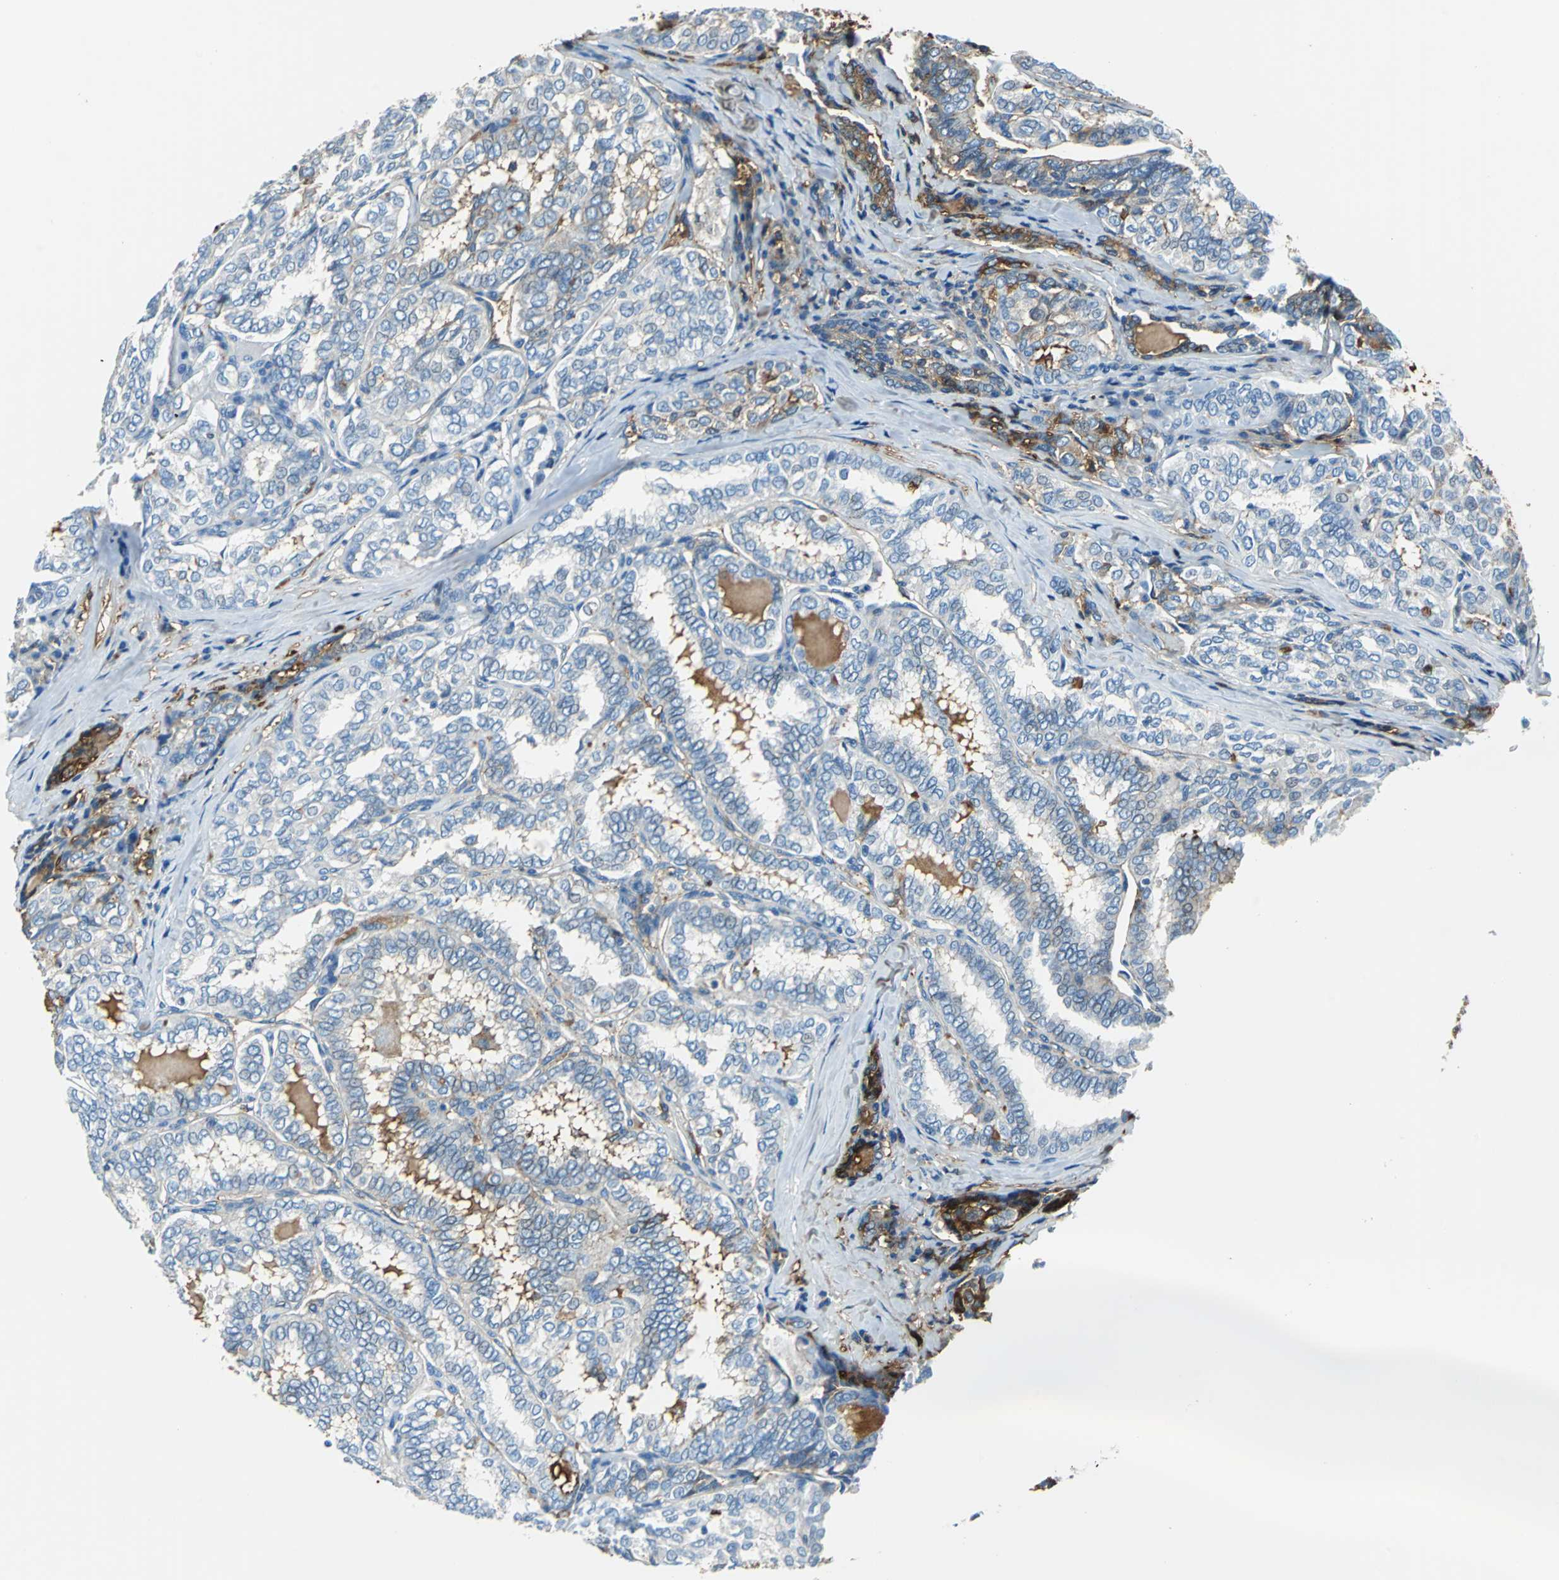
{"staining": {"intensity": "moderate", "quantity": "25%-75%", "location": "cytoplasmic/membranous"}, "tissue": "thyroid cancer", "cell_type": "Tumor cells", "image_type": "cancer", "snomed": [{"axis": "morphology", "description": "Papillary adenocarcinoma, NOS"}, {"axis": "topography", "description": "Thyroid gland"}], "caption": "IHC of human thyroid papillary adenocarcinoma exhibits medium levels of moderate cytoplasmic/membranous positivity in approximately 25%-75% of tumor cells.", "gene": "ALB", "patient": {"sex": "female", "age": 30}}